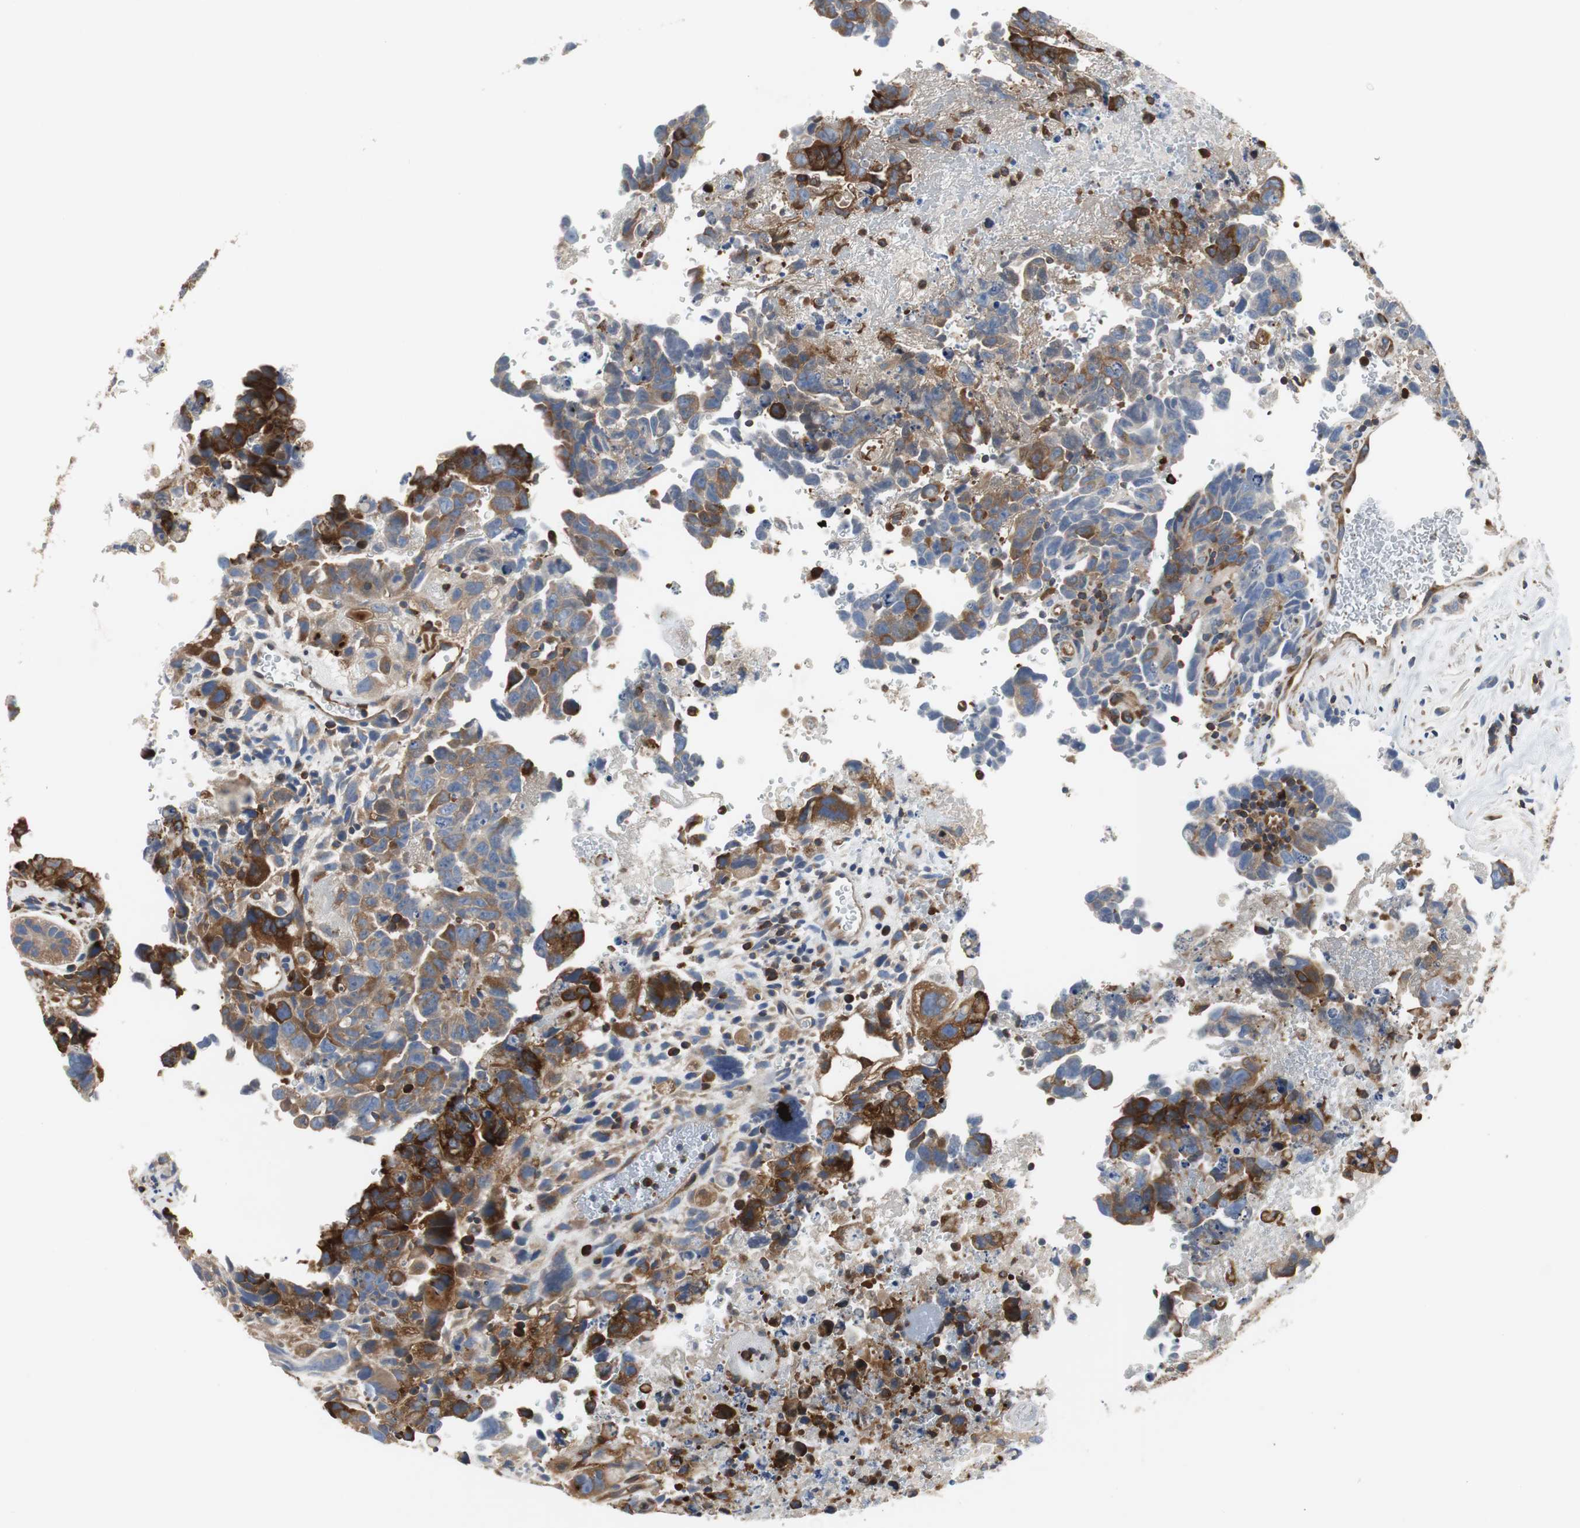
{"staining": {"intensity": "moderate", "quantity": "25%-75%", "location": "cytoplasmic/membranous"}, "tissue": "testis cancer", "cell_type": "Tumor cells", "image_type": "cancer", "snomed": [{"axis": "morphology", "description": "Carcinoma, Embryonal, NOS"}, {"axis": "topography", "description": "Testis"}], "caption": "Testis cancer stained for a protein shows moderate cytoplasmic/membranous positivity in tumor cells. (DAB = brown stain, brightfield microscopy at high magnification).", "gene": "GYS1", "patient": {"sex": "male", "age": 28}}